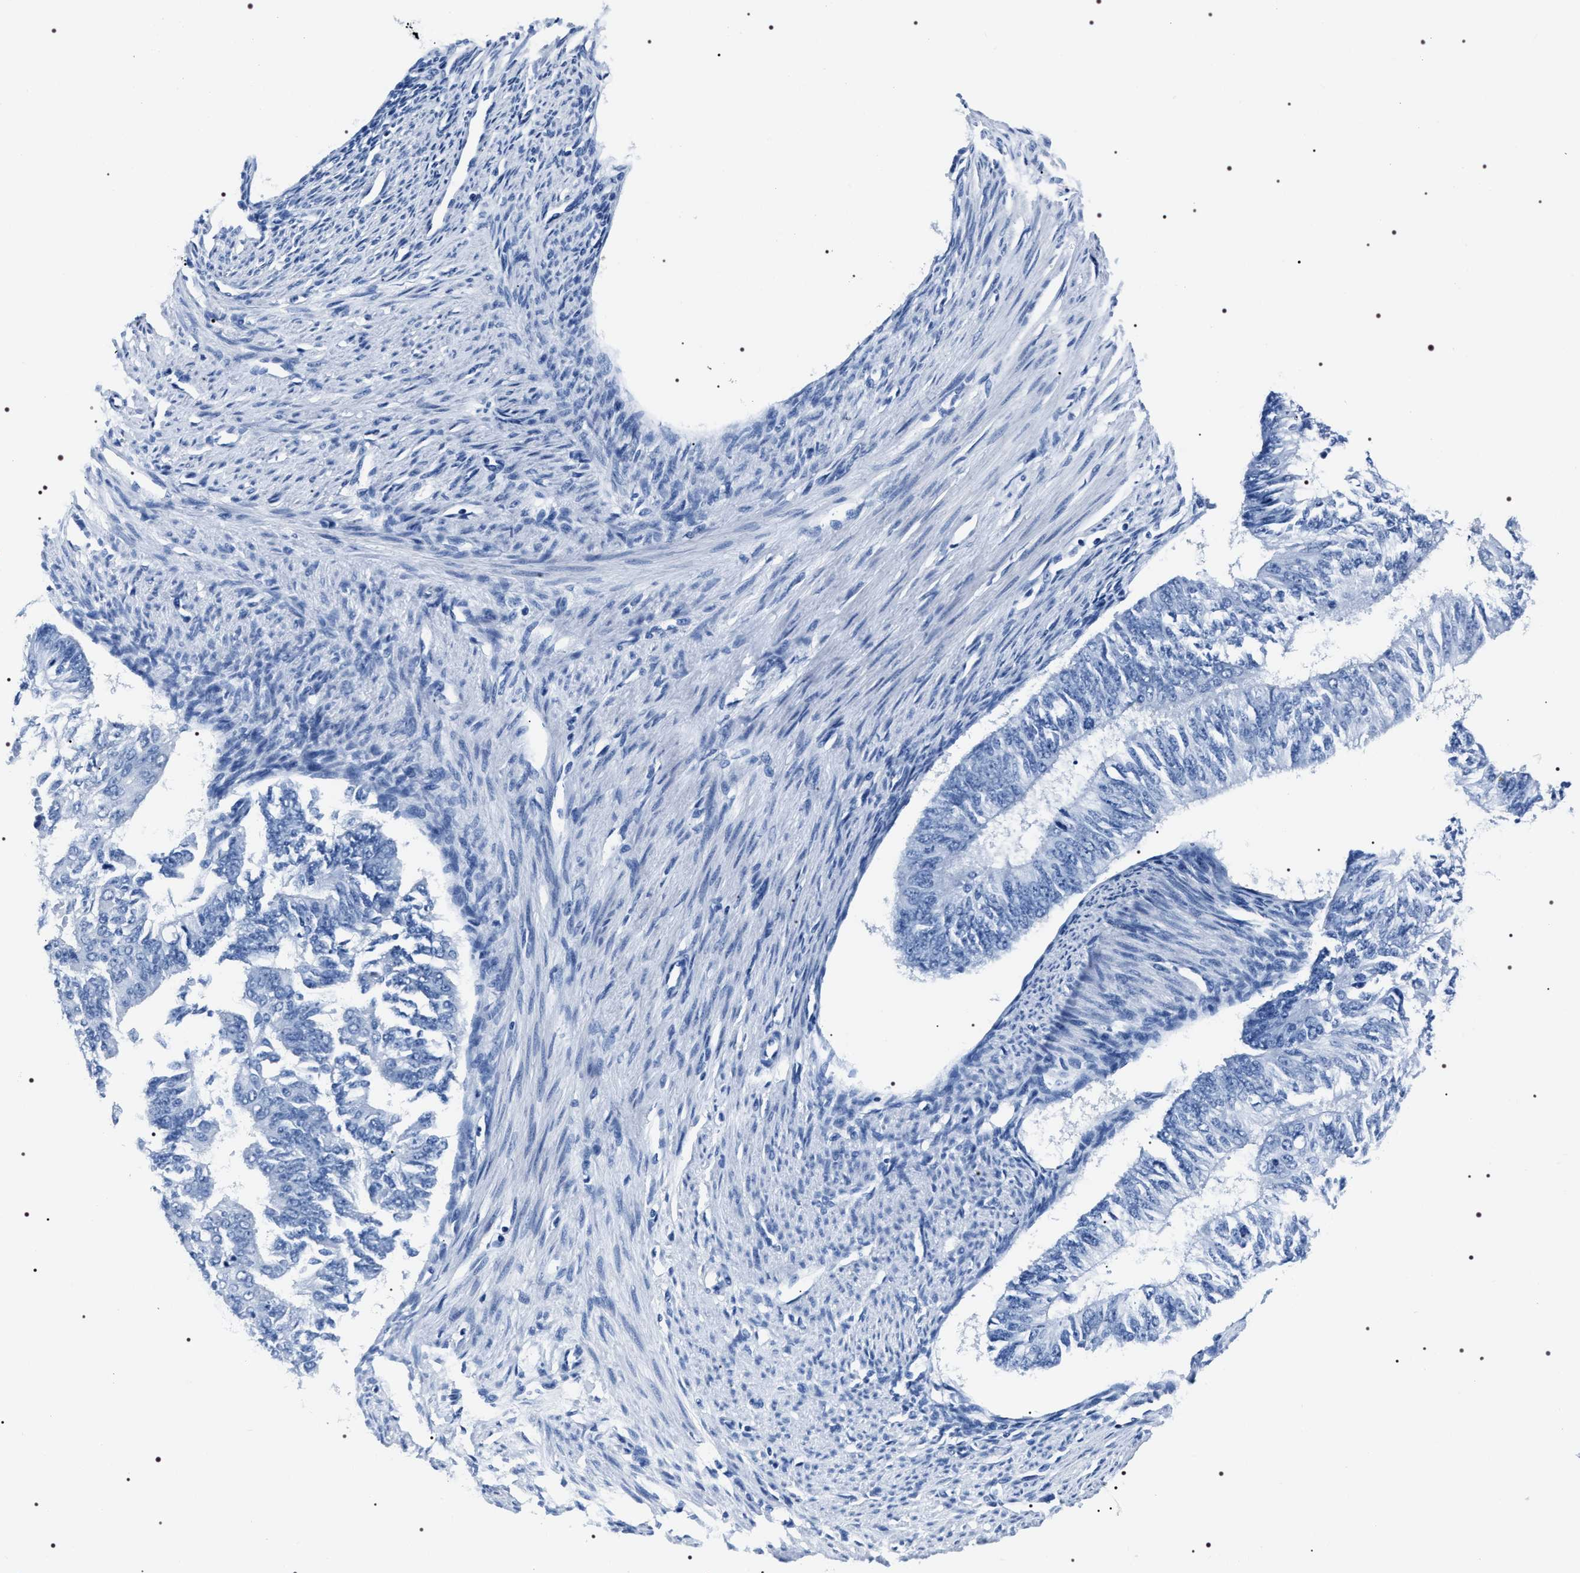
{"staining": {"intensity": "negative", "quantity": "none", "location": "none"}, "tissue": "endometrial cancer", "cell_type": "Tumor cells", "image_type": "cancer", "snomed": [{"axis": "morphology", "description": "Adenocarcinoma, NOS"}, {"axis": "topography", "description": "Endometrium"}], "caption": "A histopathology image of human endometrial adenocarcinoma is negative for staining in tumor cells.", "gene": "ADH4", "patient": {"sex": "female", "age": 32}}